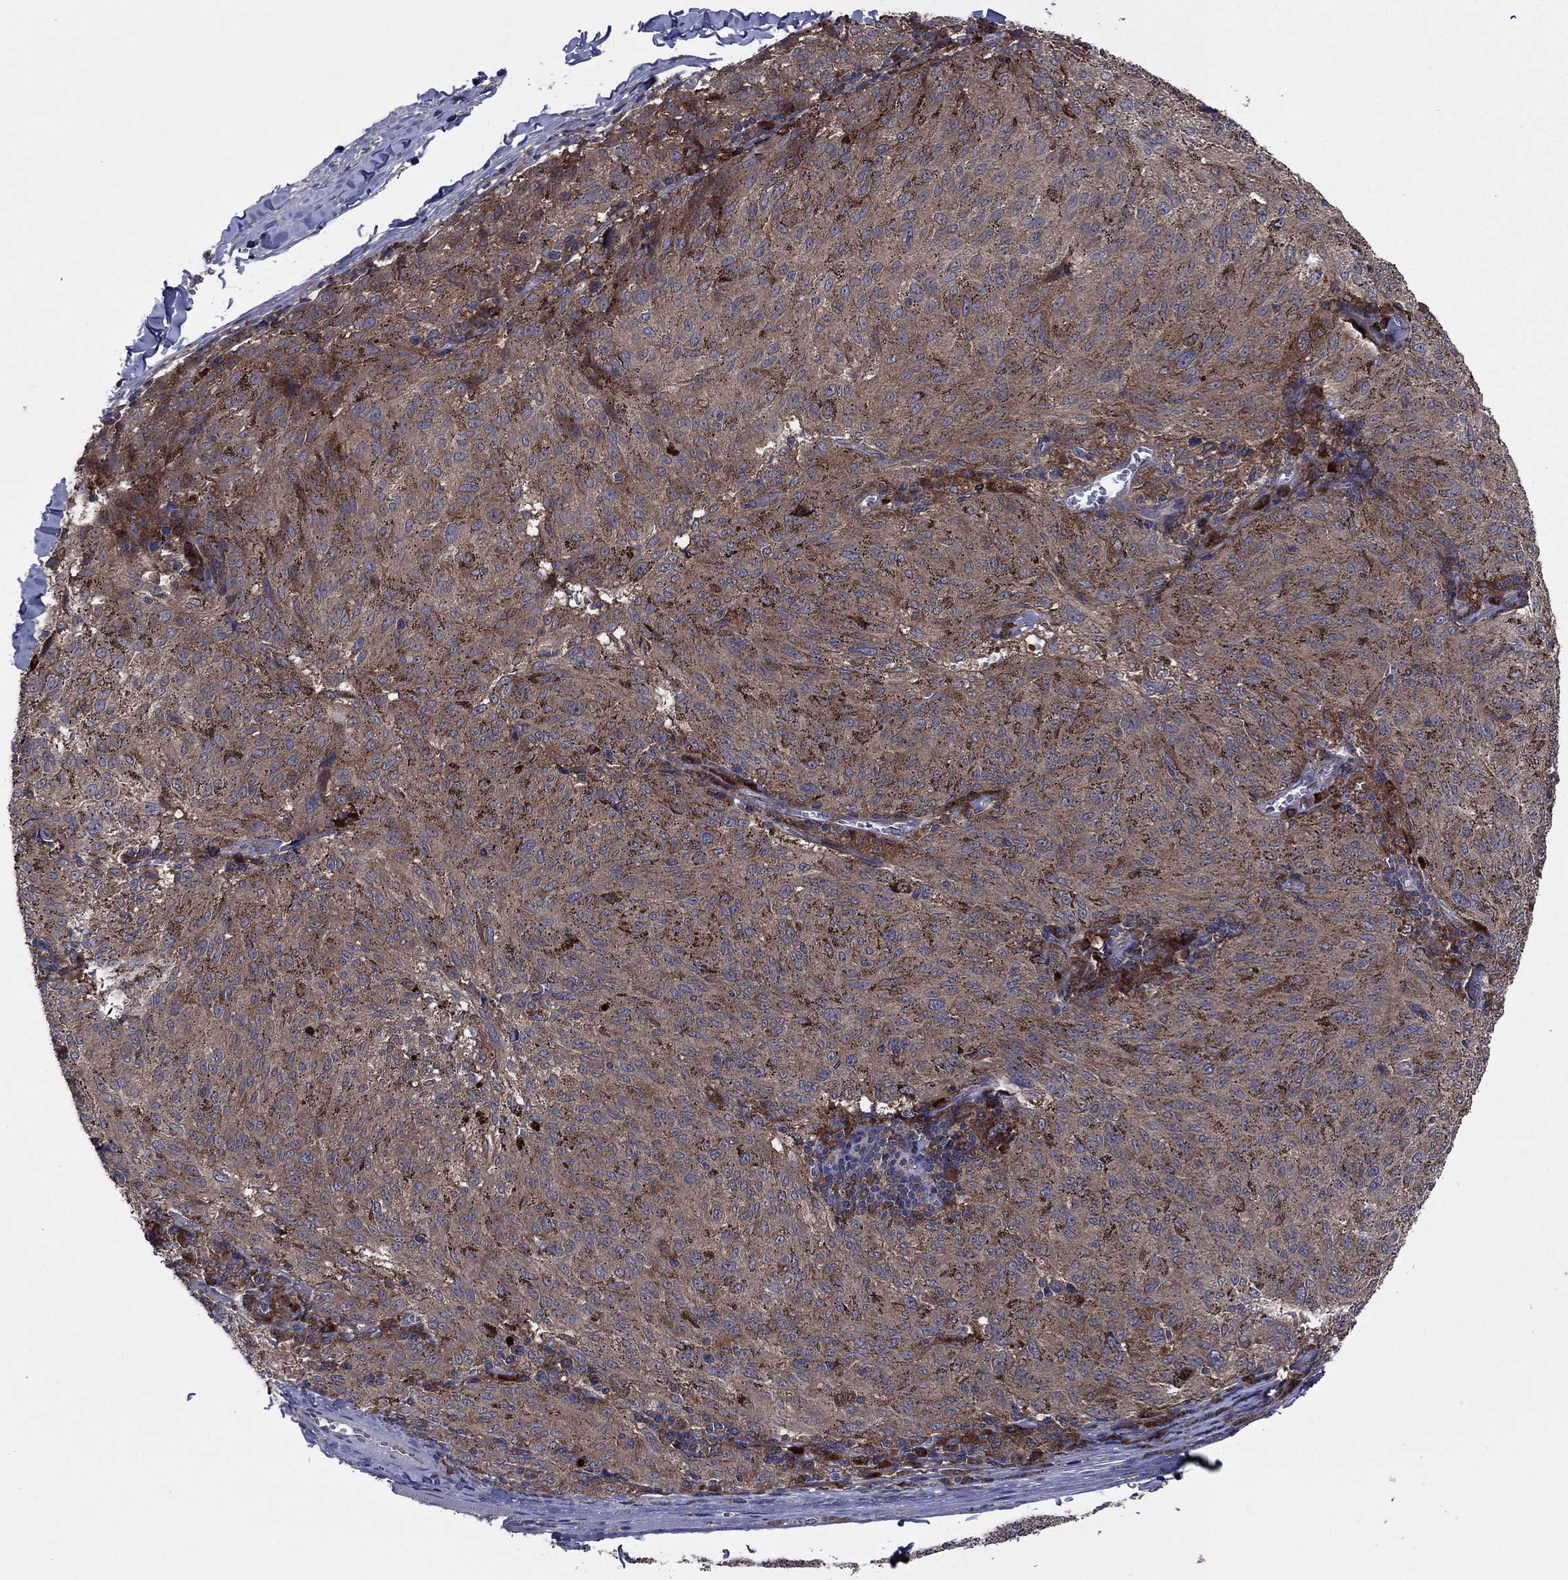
{"staining": {"intensity": "weak", "quantity": ">75%", "location": "cytoplasmic/membranous"}, "tissue": "melanoma", "cell_type": "Tumor cells", "image_type": "cancer", "snomed": [{"axis": "morphology", "description": "Malignant melanoma, NOS"}, {"axis": "topography", "description": "Skin"}], "caption": "Malignant melanoma stained with DAB (3,3'-diaminobenzidine) immunohistochemistry (IHC) exhibits low levels of weak cytoplasmic/membranous staining in approximately >75% of tumor cells. Nuclei are stained in blue.", "gene": "MEA1", "patient": {"sex": "female", "age": 72}}